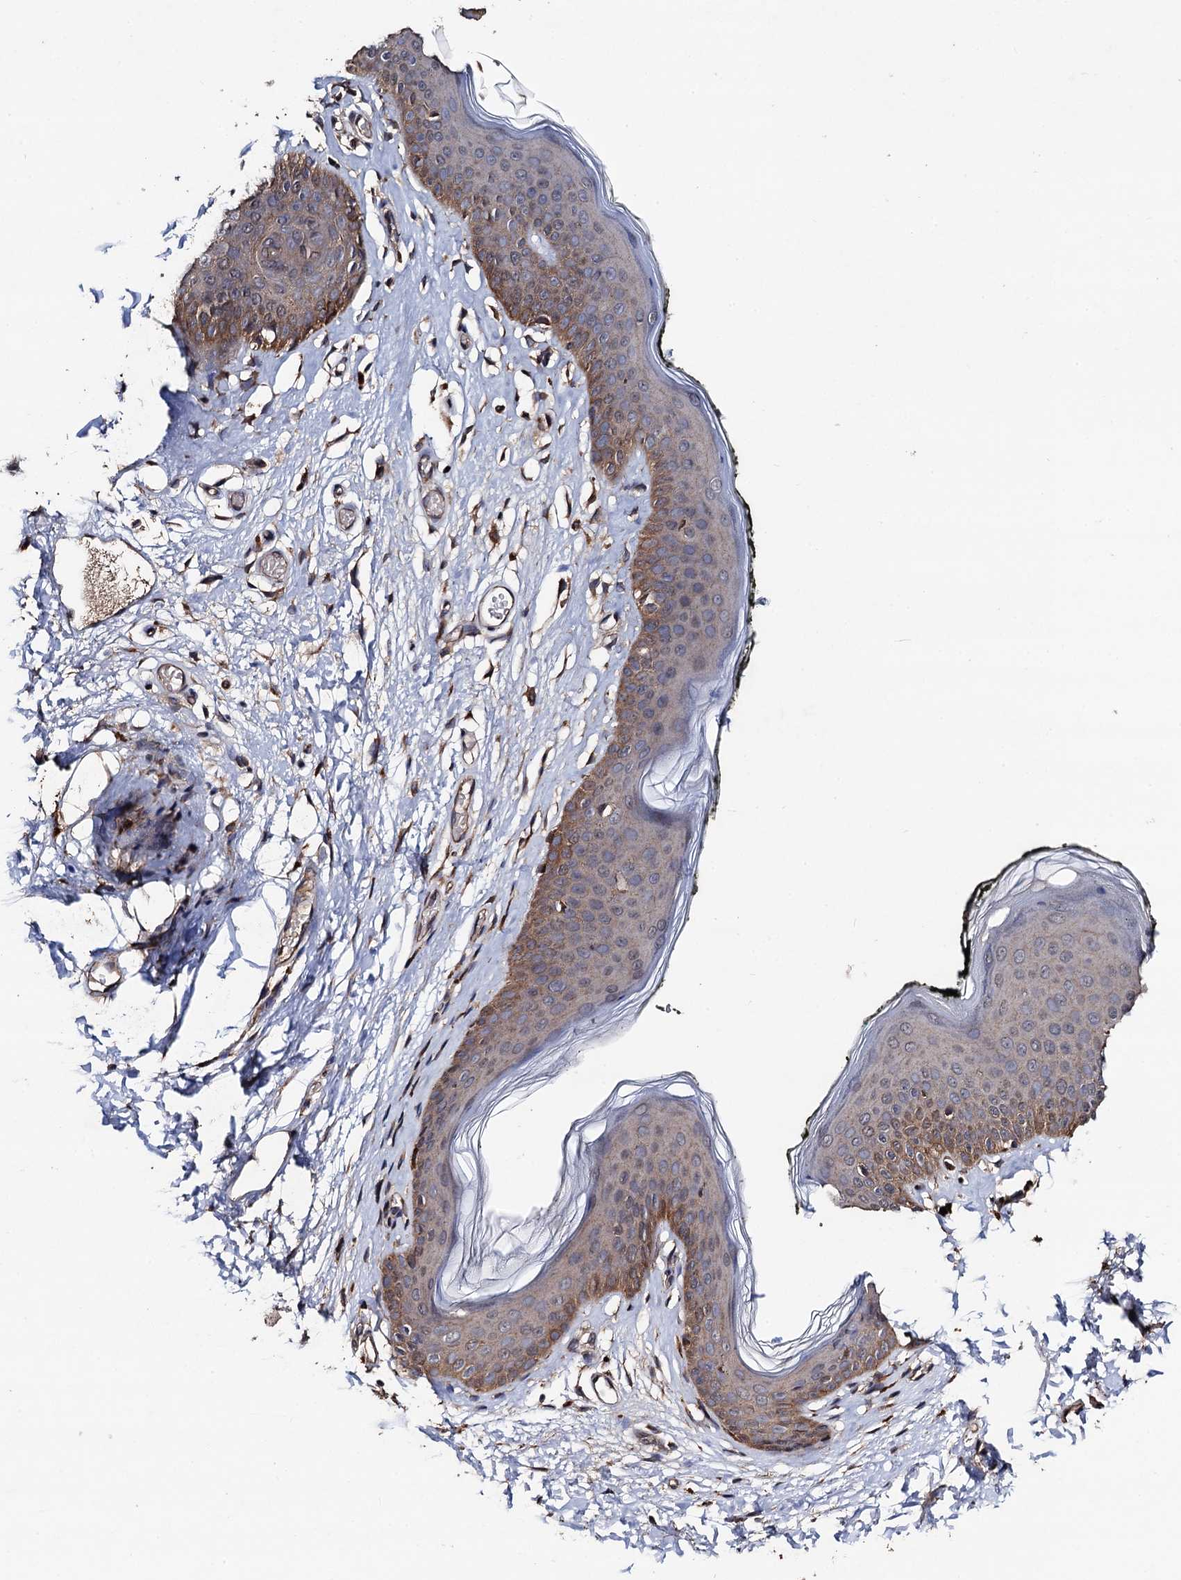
{"staining": {"intensity": "moderate", "quantity": ">75%", "location": "cytoplasmic/membranous"}, "tissue": "skin", "cell_type": "Epidermal cells", "image_type": "normal", "snomed": [{"axis": "morphology", "description": "Normal tissue, NOS"}, {"axis": "morphology", "description": "Inflammation, NOS"}, {"axis": "topography", "description": "Vulva"}], "caption": "DAB (3,3'-diaminobenzidine) immunohistochemical staining of unremarkable skin reveals moderate cytoplasmic/membranous protein staining in about >75% of epidermal cells.", "gene": "PPTC7", "patient": {"sex": "female", "age": 84}}